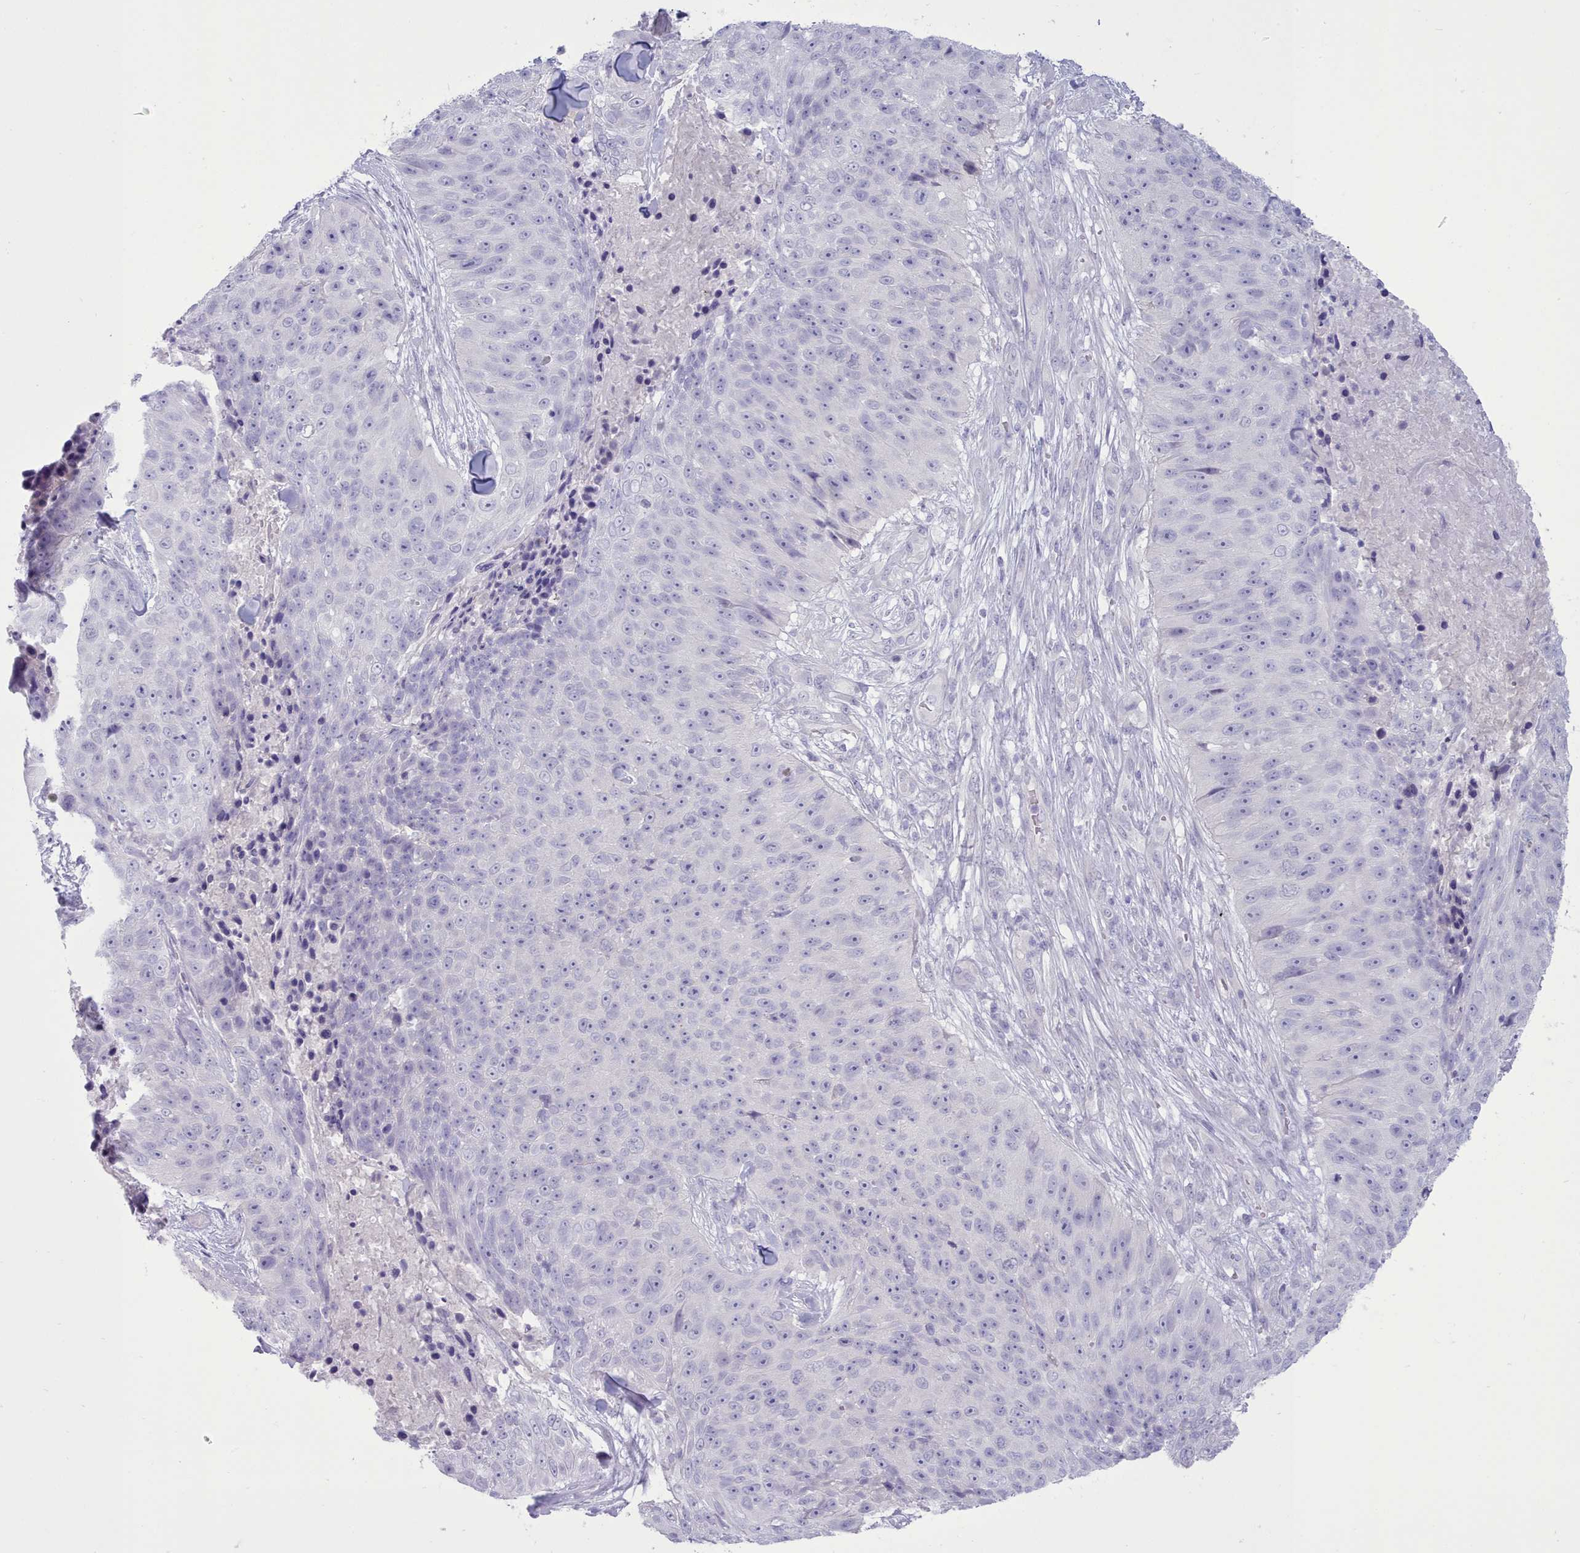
{"staining": {"intensity": "negative", "quantity": "none", "location": "none"}, "tissue": "skin cancer", "cell_type": "Tumor cells", "image_type": "cancer", "snomed": [{"axis": "morphology", "description": "Squamous cell carcinoma, NOS"}, {"axis": "topography", "description": "Skin"}], "caption": "Human skin squamous cell carcinoma stained for a protein using IHC reveals no positivity in tumor cells.", "gene": "TMEM253", "patient": {"sex": "female", "age": 87}}